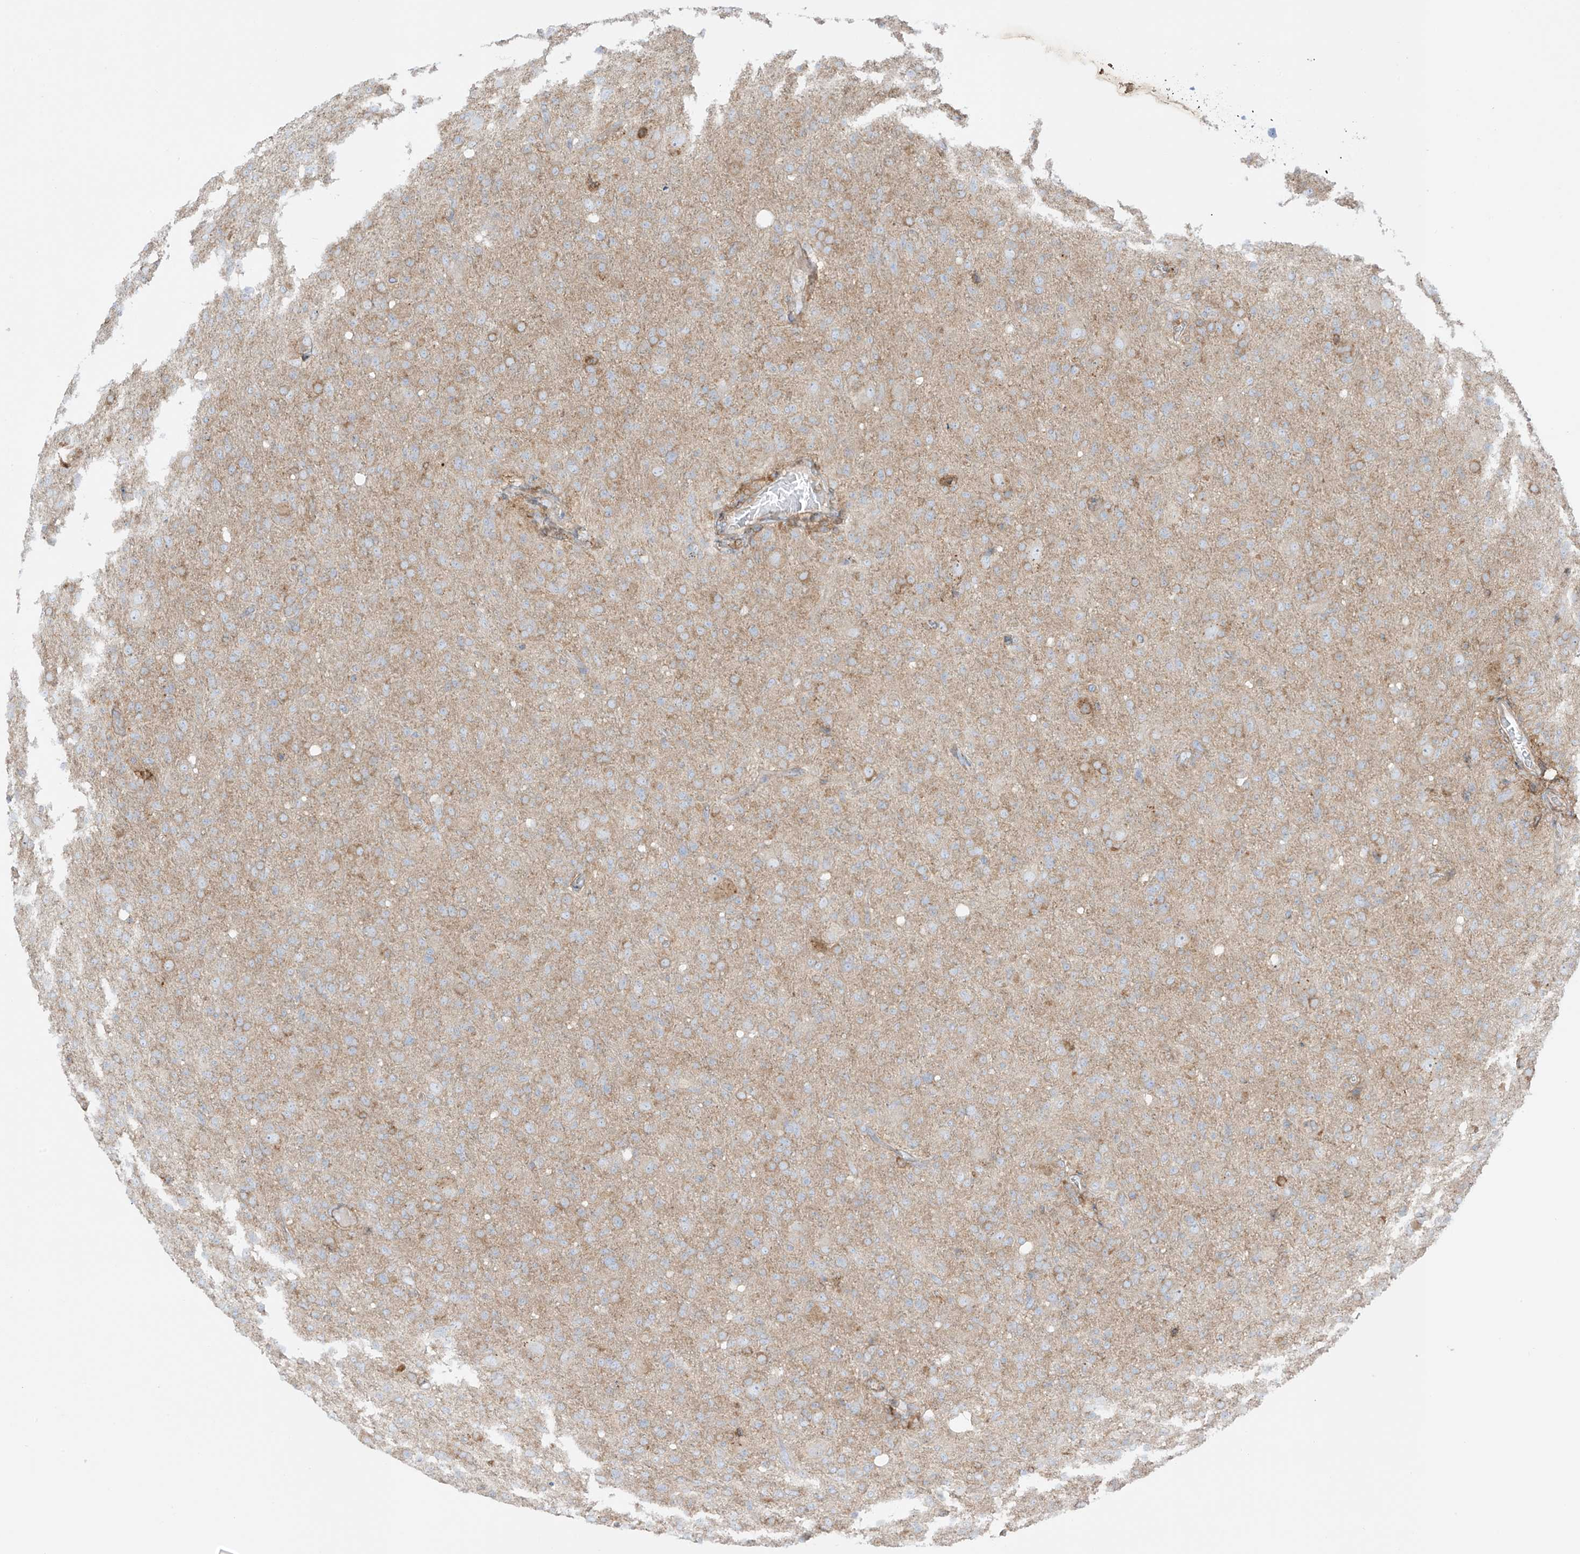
{"staining": {"intensity": "moderate", "quantity": "<25%", "location": "cytoplasmic/membranous"}, "tissue": "glioma", "cell_type": "Tumor cells", "image_type": "cancer", "snomed": [{"axis": "morphology", "description": "Glioma, malignant, High grade"}, {"axis": "topography", "description": "Brain"}], "caption": "The photomicrograph displays staining of high-grade glioma (malignant), revealing moderate cytoplasmic/membranous protein staining (brown color) within tumor cells.", "gene": "XKR3", "patient": {"sex": "female", "age": 57}}